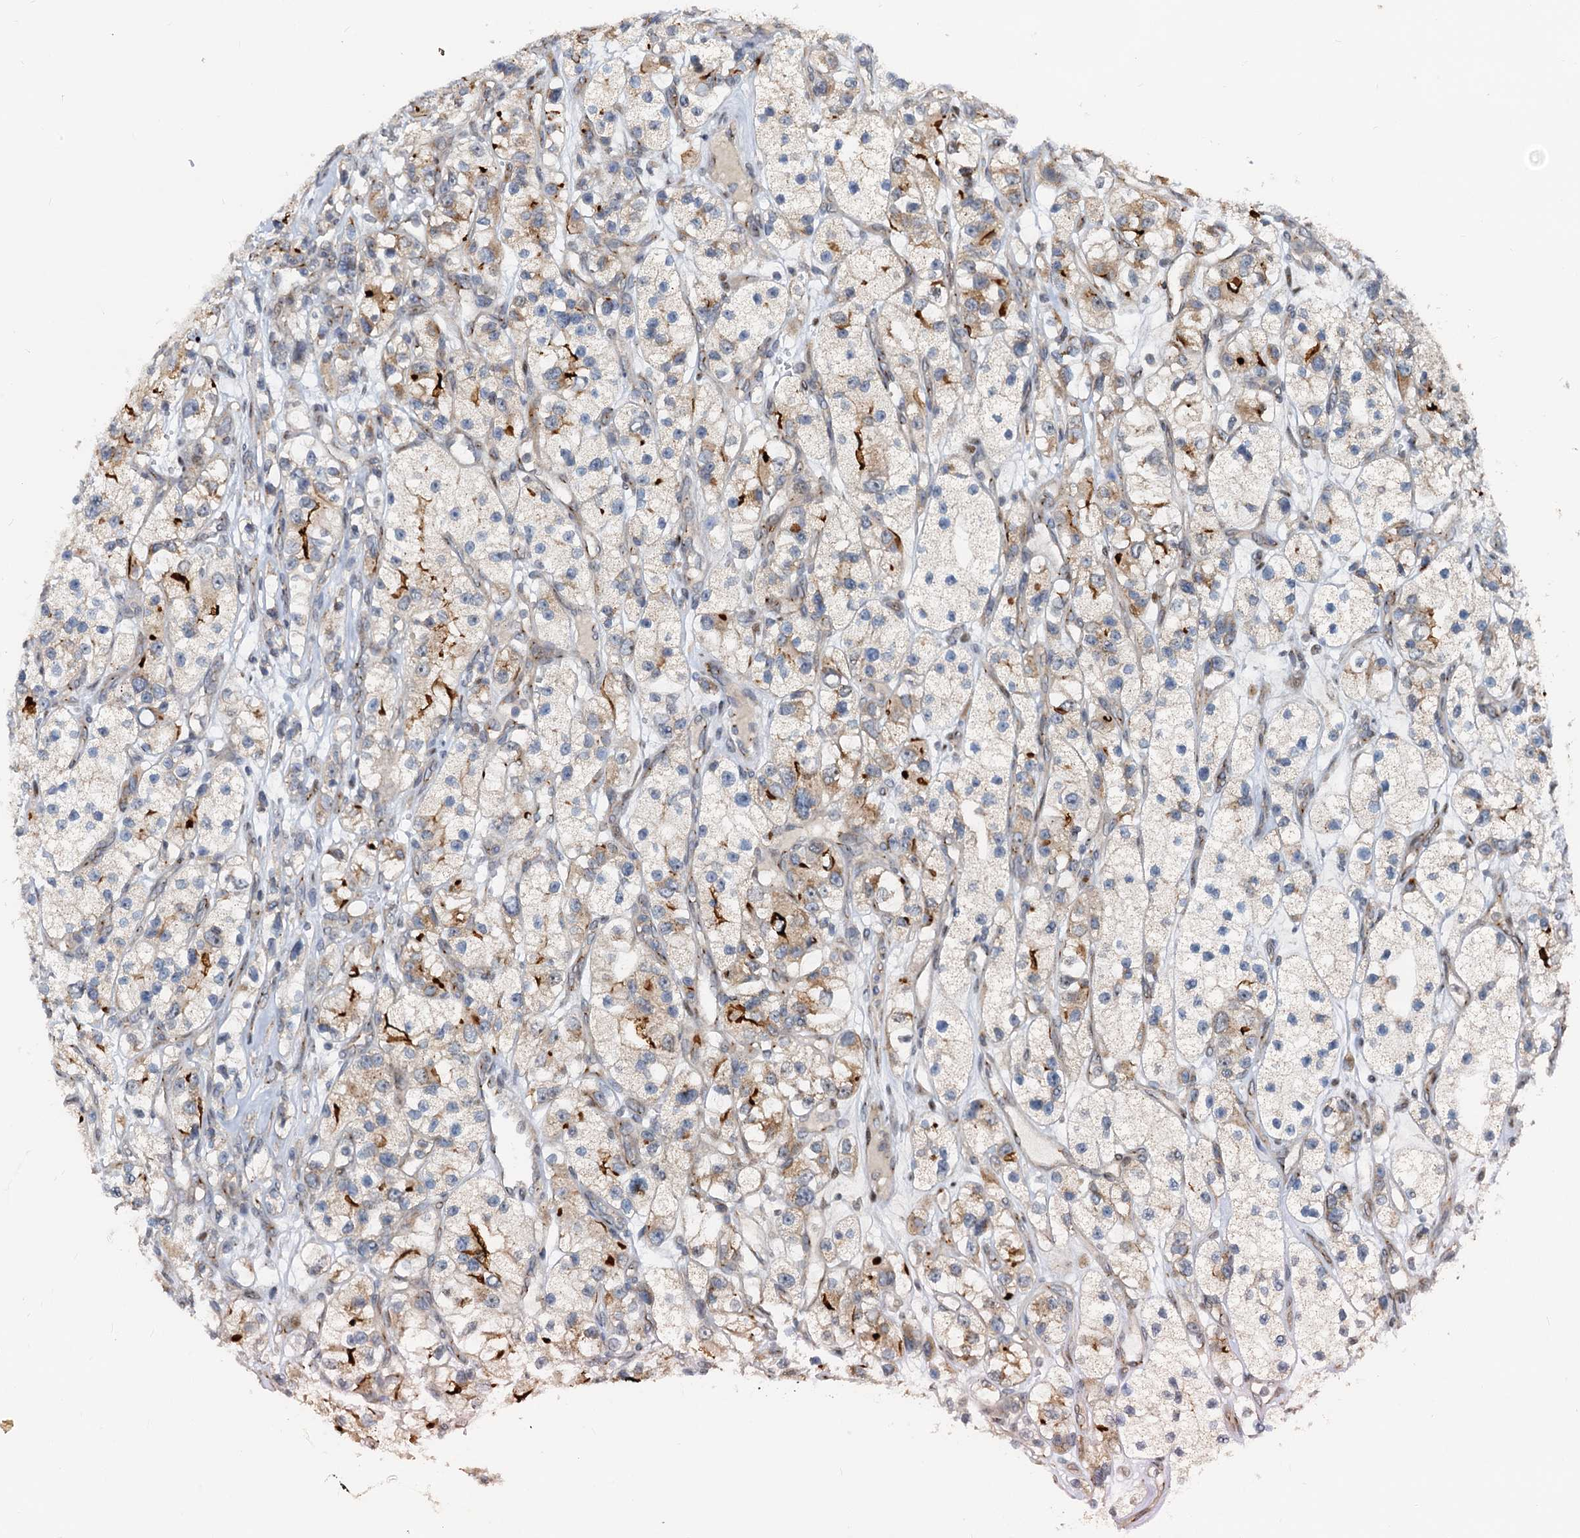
{"staining": {"intensity": "moderate", "quantity": "<25%", "location": "cytoplasmic/membranous"}, "tissue": "renal cancer", "cell_type": "Tumor cells", "image_type": "cancer", "snomed": [{"axis": "morphology", "description": "Adenocarcinoma, NOS"}, {"axis": "topography", "description": "Kidney"}], "caption": "Human renal cancer stained with a brown dye displays moderate cytoplasmic/membranous positive expression in about <25% of tumor cells.", "gene": "CEP68", "patient": {"sex": "female", "age": 57}}